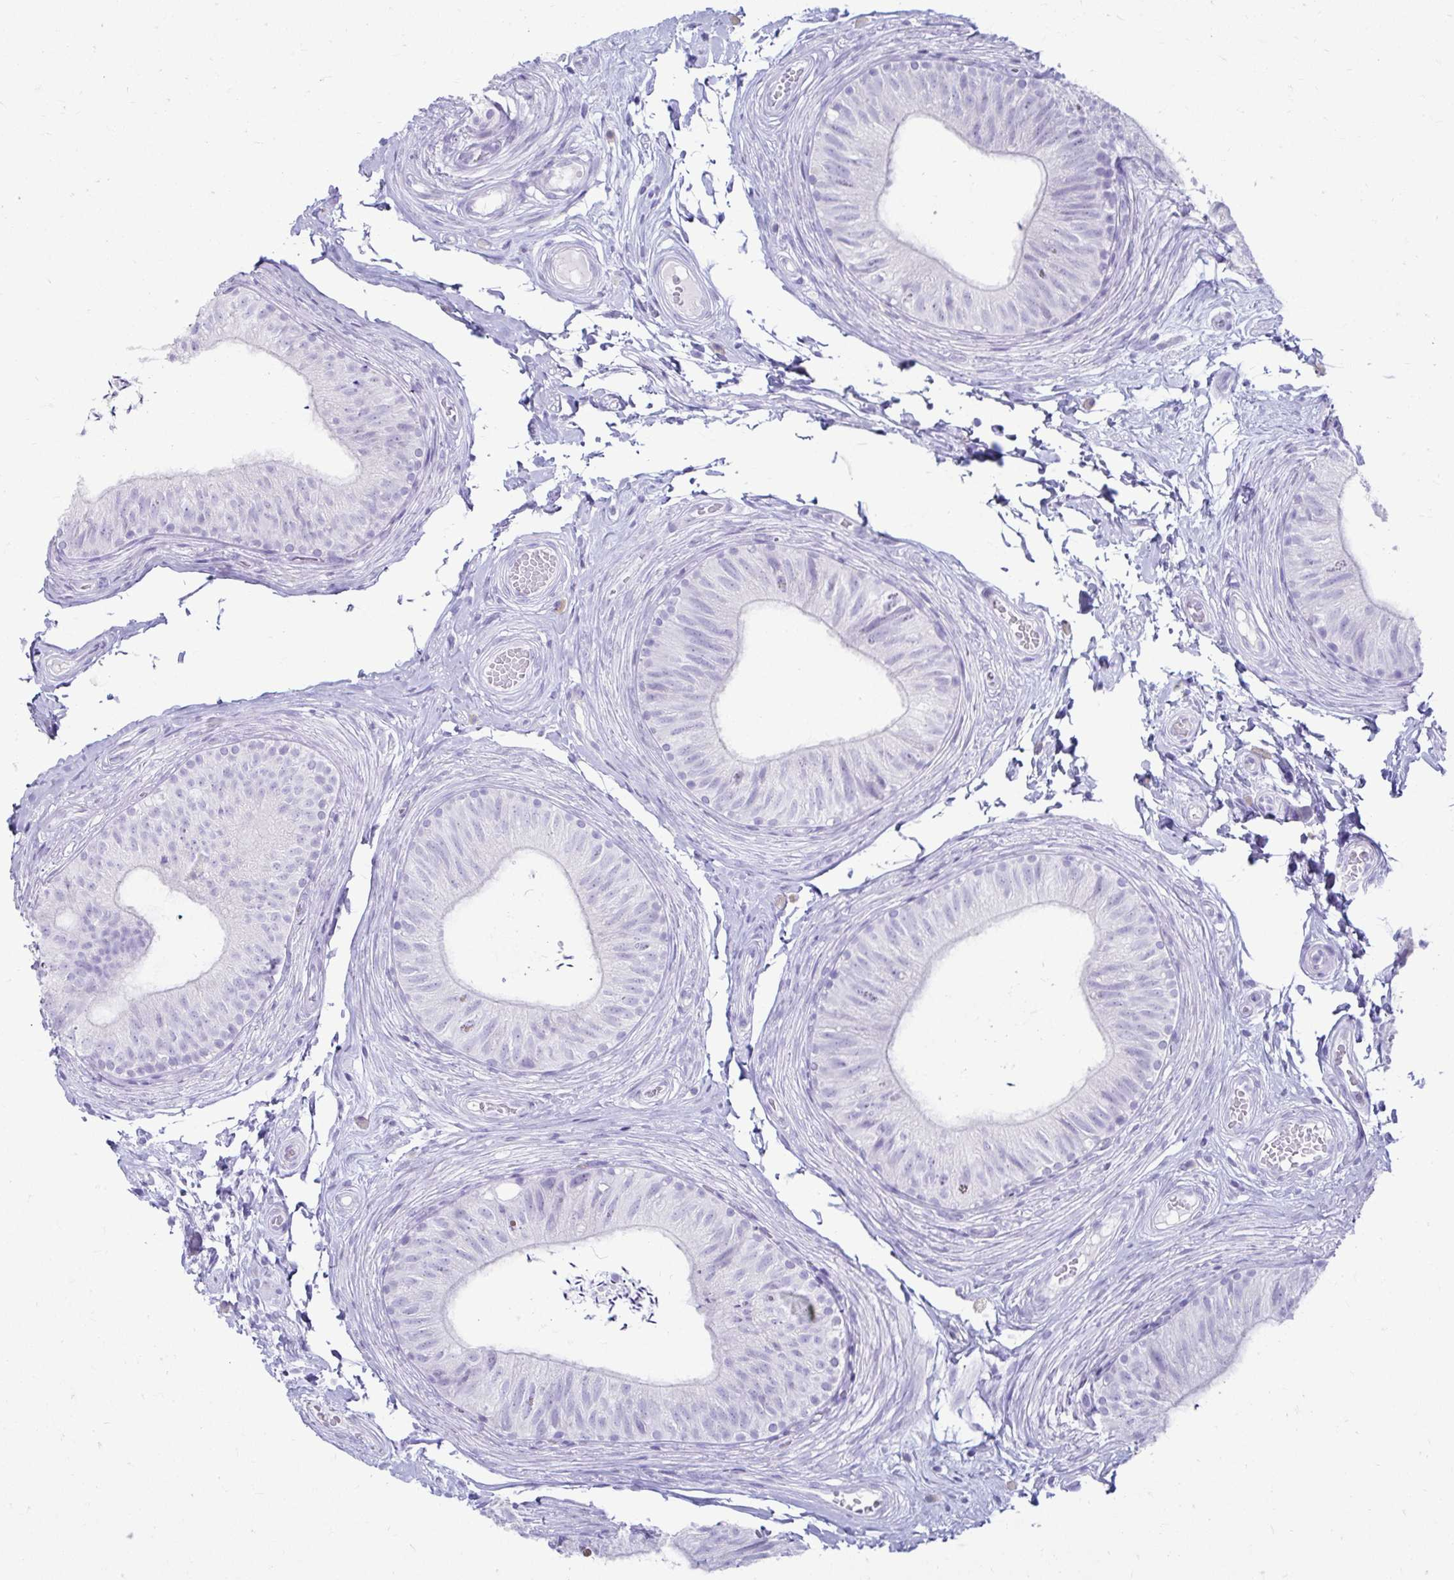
{"staining": {"intensity": "negative", "quantity": "none", "location": "none"}, "tissue": "epididymis", "cell_type": "Glandular cells", "image_type": "normal", "snomed": [{"axis": "morphology", "description": "Normal tissue, NOS"}, {"axis": "topography", "description": "Epididymis, spermatic cord, NOS"}, {"axis": "topography", "description": "Epididymis"}, {"axis": "topography", "description": "Peripheral nerve tissue"}], "caption": "Histopathology image shows no significant protein staining in glandular cells of unremarkable epididymis. The staining is performed using DAB brown chromogen with nuclei counter-stained in using hematoxylin.", "gene": "ATP4B", "patient": {"sex": "male", "age": 29}}